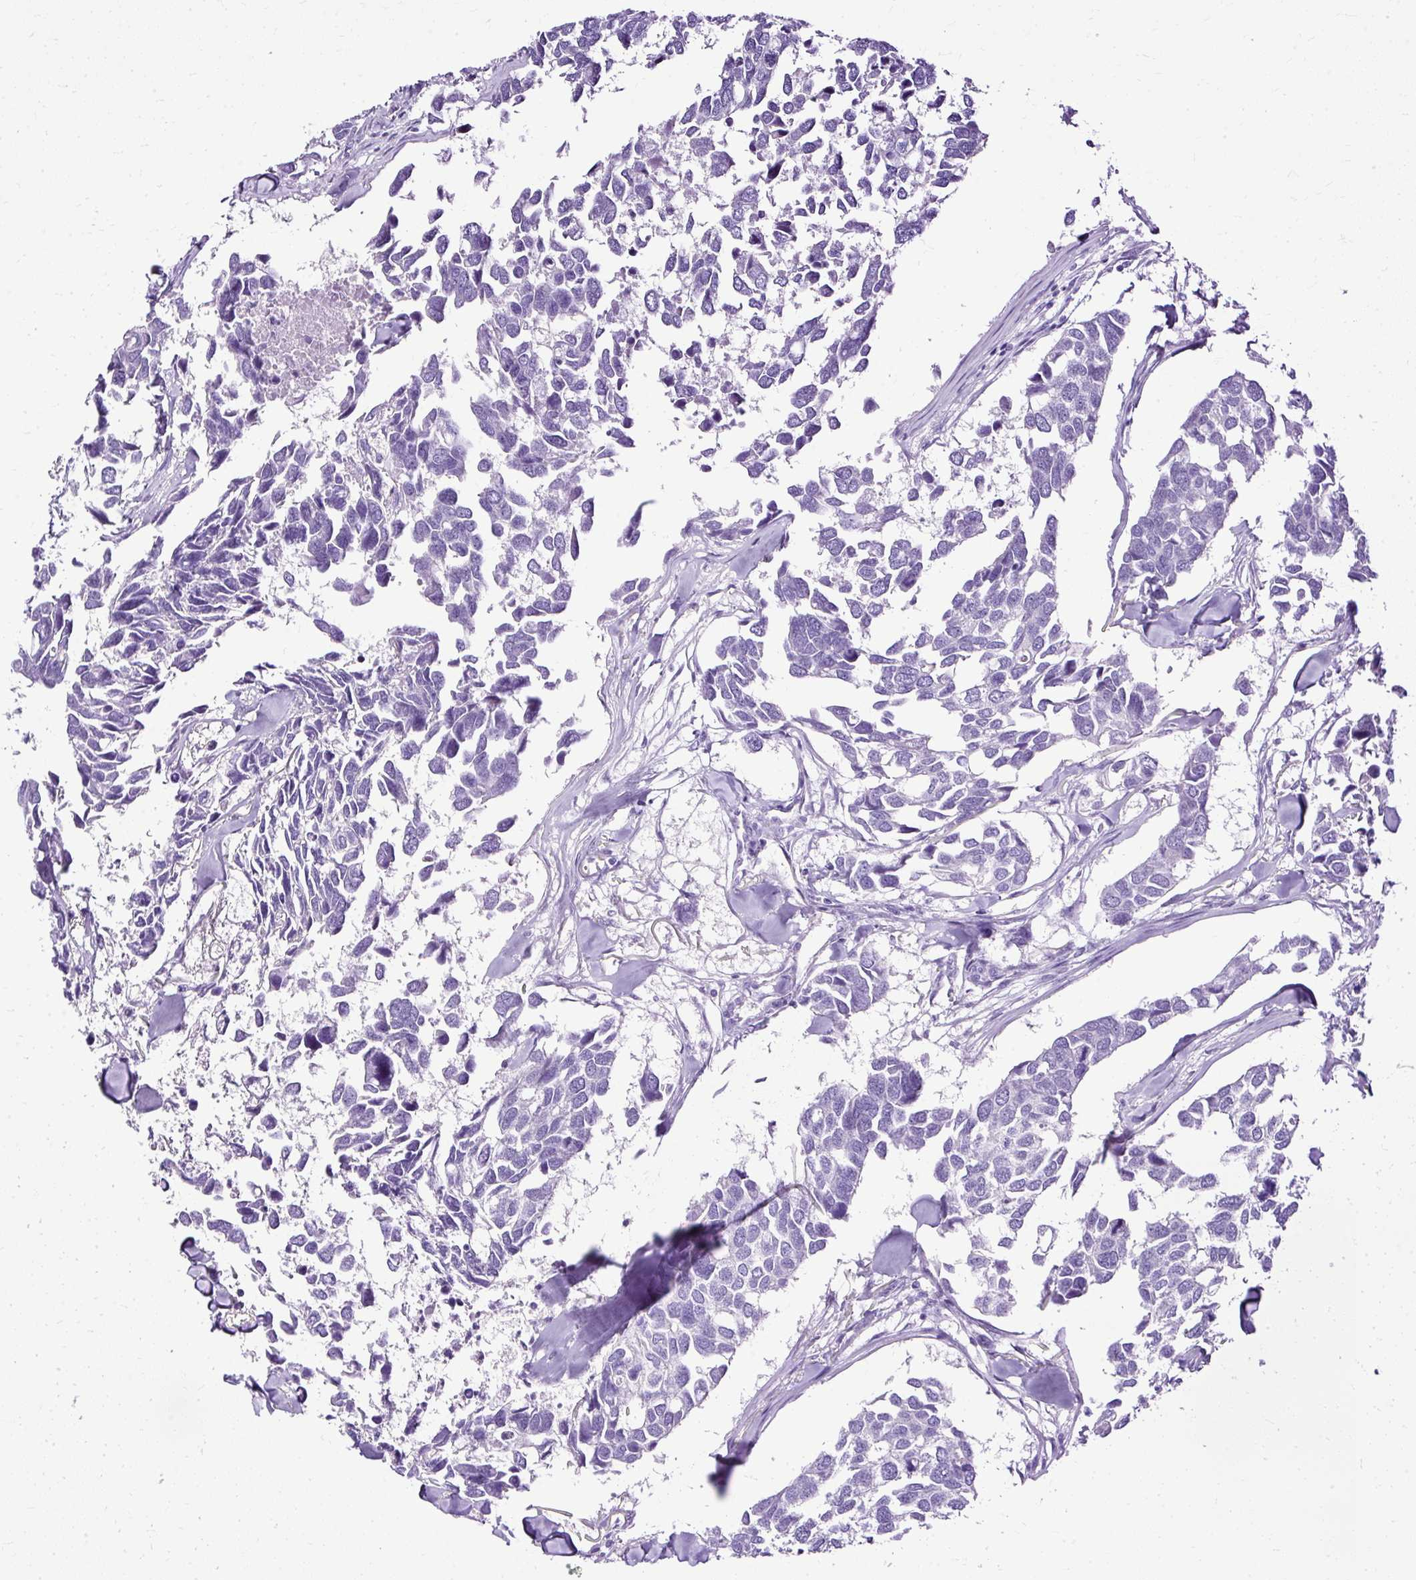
{"staining": {"intensity": "negative", "quantity": "none", "location": "none"}, "tissue": "breast cancer", "cell_type": "Tumor cells", "image_type": "cancer", "snomed": [{"axis": "morphology", "description": "Duct carcinoma"}, {"axis": "topography", "description": "Breast"}], "caption": "DAB (3,3'-diaminobenzidine) immunohistochemical staining of breast intraductal carcinoma exhibits no significant positivity in tumor cells.", "gene": "SLC8A2", "patient": {"sex": "female", "age": 83}}